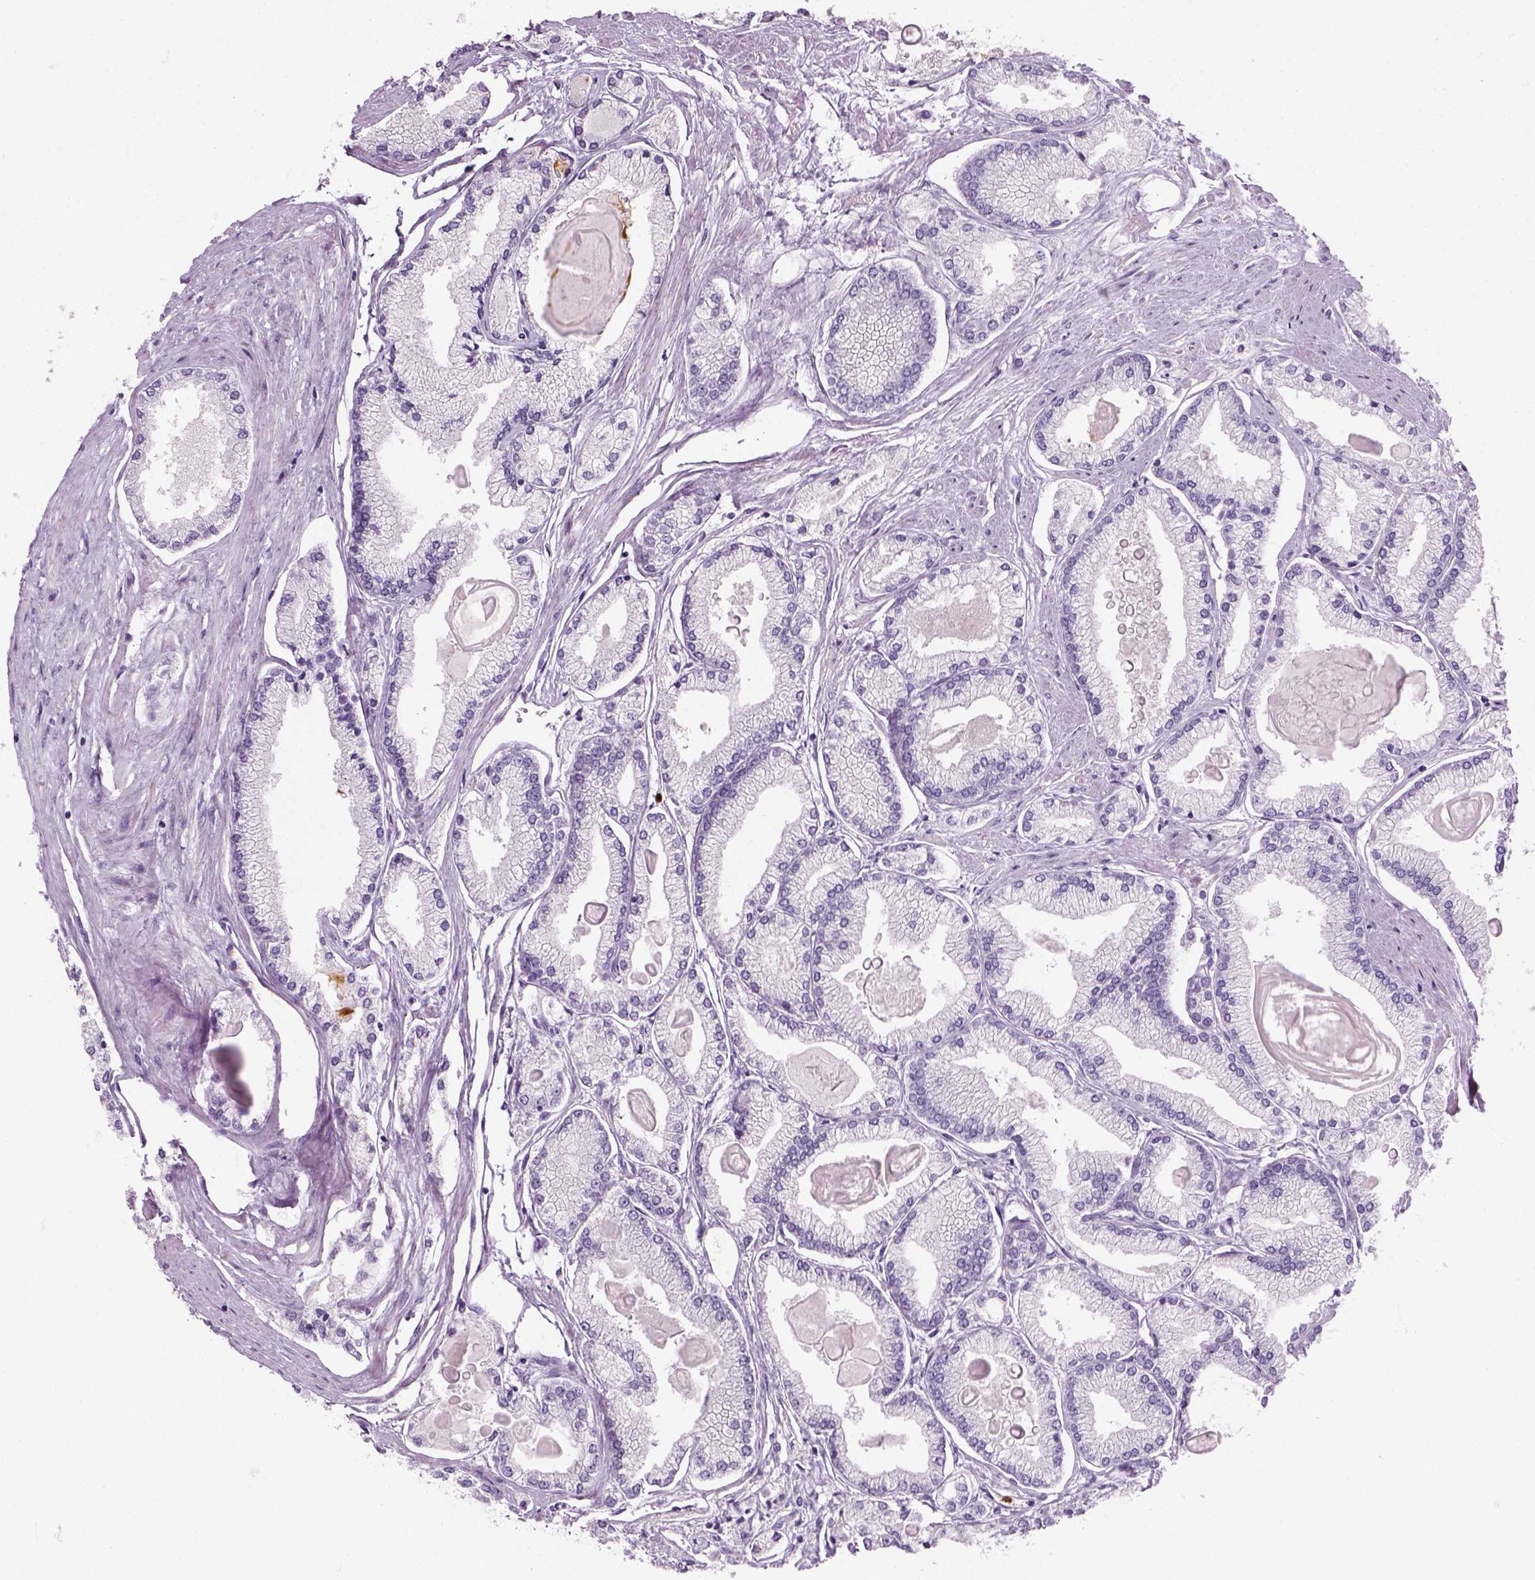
{"staining": {"intensity": "negative", "quantity": "none", "location": "none"}, "tissue": "prostate cancer", "cell_type": "Tumor cells", "image_type": "cancer", "snomed": [{"axis": "morphology", "description": "Adenocarcinoma, High grade"}, {"axis": "topography", "description": "Prostate"}], "caption": "Immunohistochemistry (IHC) photomicrograph of prostate cancer (high-grade adenocarcinoma) stained for a protein (brown), which demonstrates no positivity in tumor cells. (Stains: DAB IHC with hematoxylin counter stain, Microscopy: brightfield microscopy at high magnification).", "gene": "IL4", "patient": {"sex": "male", "age": 68}}